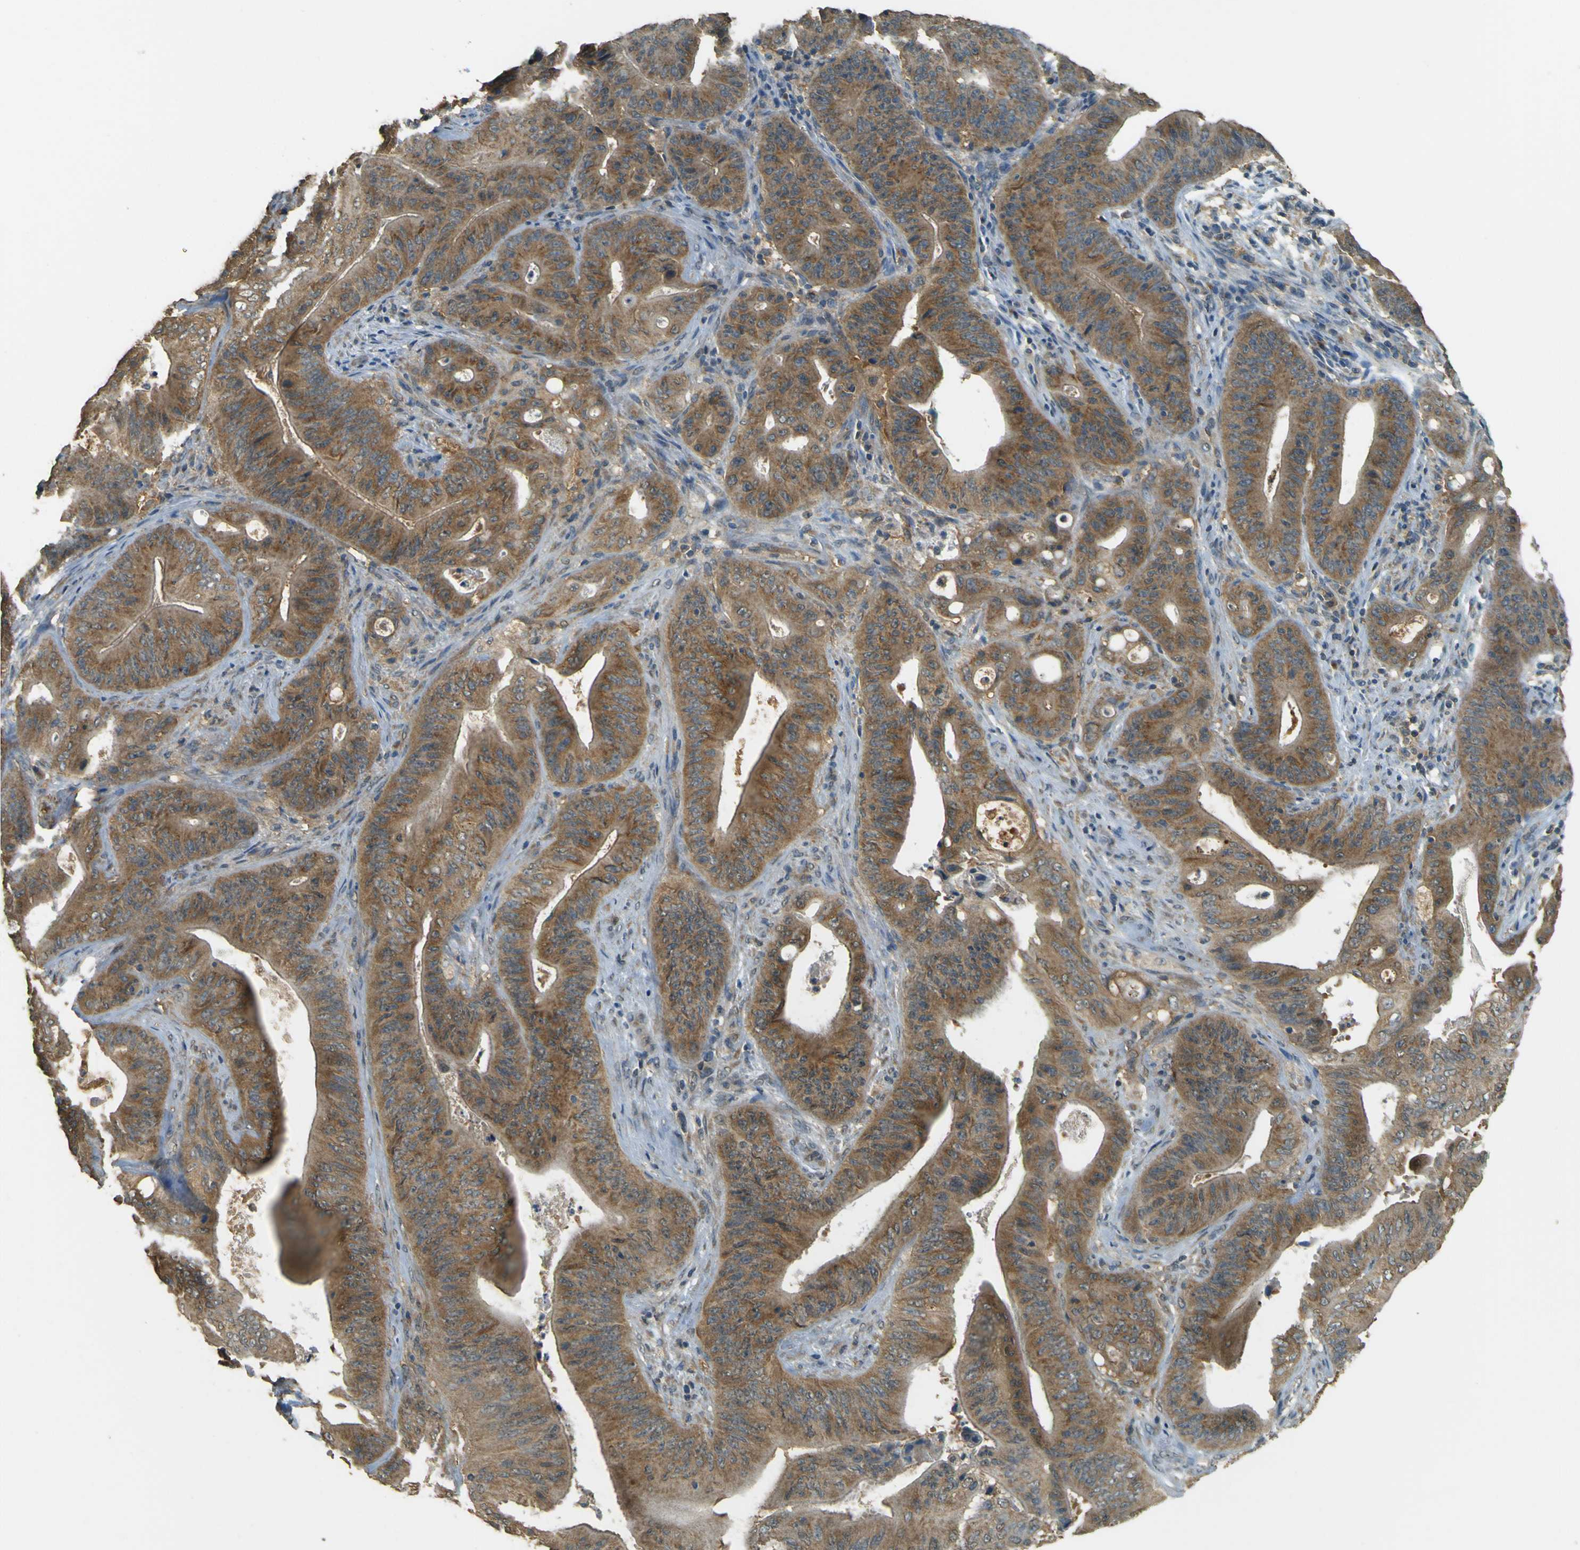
{"staining": {"intensity": "moderate", "quantity": ">75%", "location": "cytoplasmic/membranous"}, "tissue": "pancreatic cancer", "cell_type": "Tumor cells", "image_type": "cancer", "snomed": [{"axis": "morphology", "description": "Normal tissue, NOS"}, {"axis": "topography", "description": "Lymph node"}], "caption": "Brown immunohistochemical staining in pancreatic cancer shows moderate cytoplasmic/membranous staining in about >75% of tumor cells.", "gene": "GOLGA1", "patient": {"sex": "male", "age": 62}}